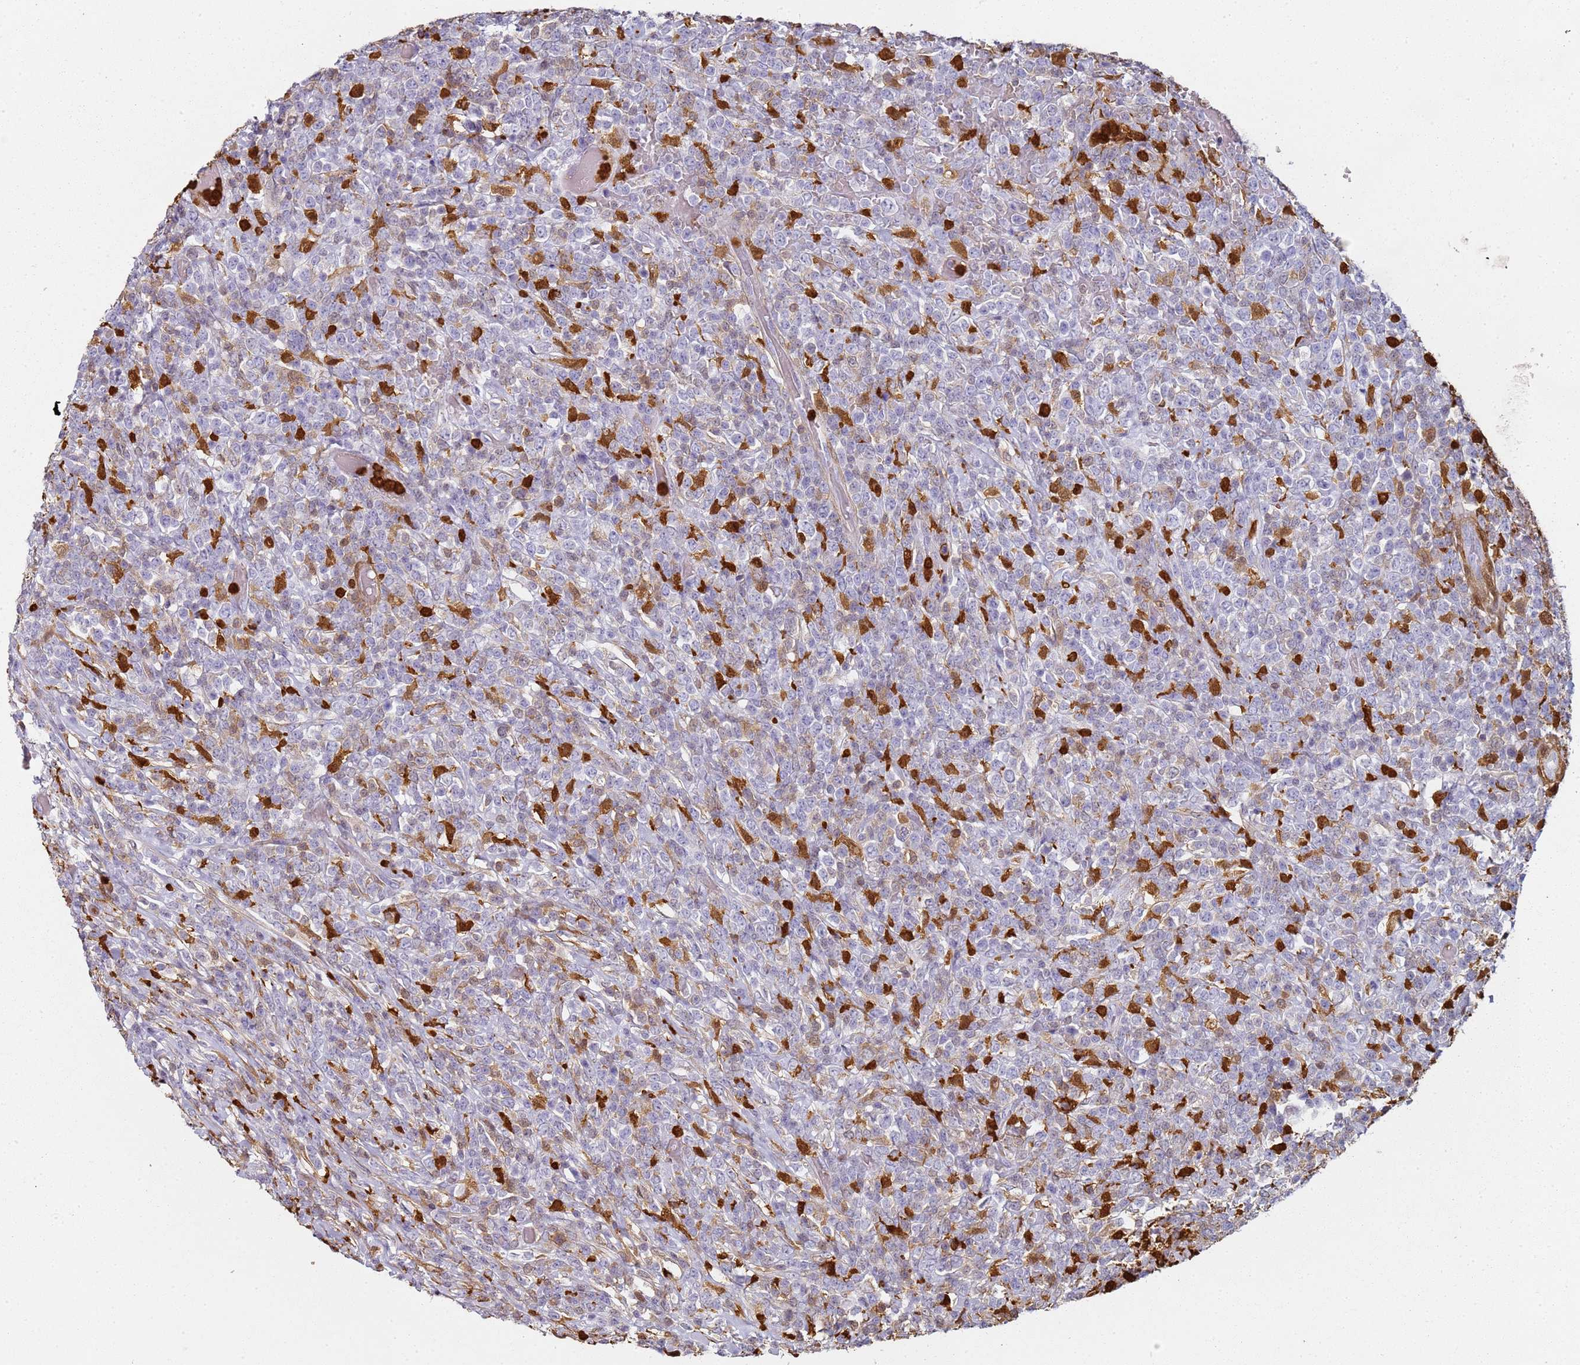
{"staining": {"intensity": "negative", "quantity": "none", "location": "none"}, "tissue": "lymphoma", "cell_type": "Tumor cells", "image_type": "cancer", "snomed": [{"axis": "morphology", "description": "Malignant lymphoma, non-Hodgkin's type, High grade"}, {"axis": "topography", "description": "Colon"}], "caption": "This photomicrograph is of high-grade malignant lymphoma, non-Hodgkin's type stained with immunohistochemistry (IHC) to label a protein in brown with the nuclei are counter-stained blue. There is no positivity in tumor cells. (DAB (3,3'-diaminobenzidine) IHC visualized using brightfield microscopy, high magnification).", "gene": "S100A4", "patient": {"sex": "female", "age": 53}}